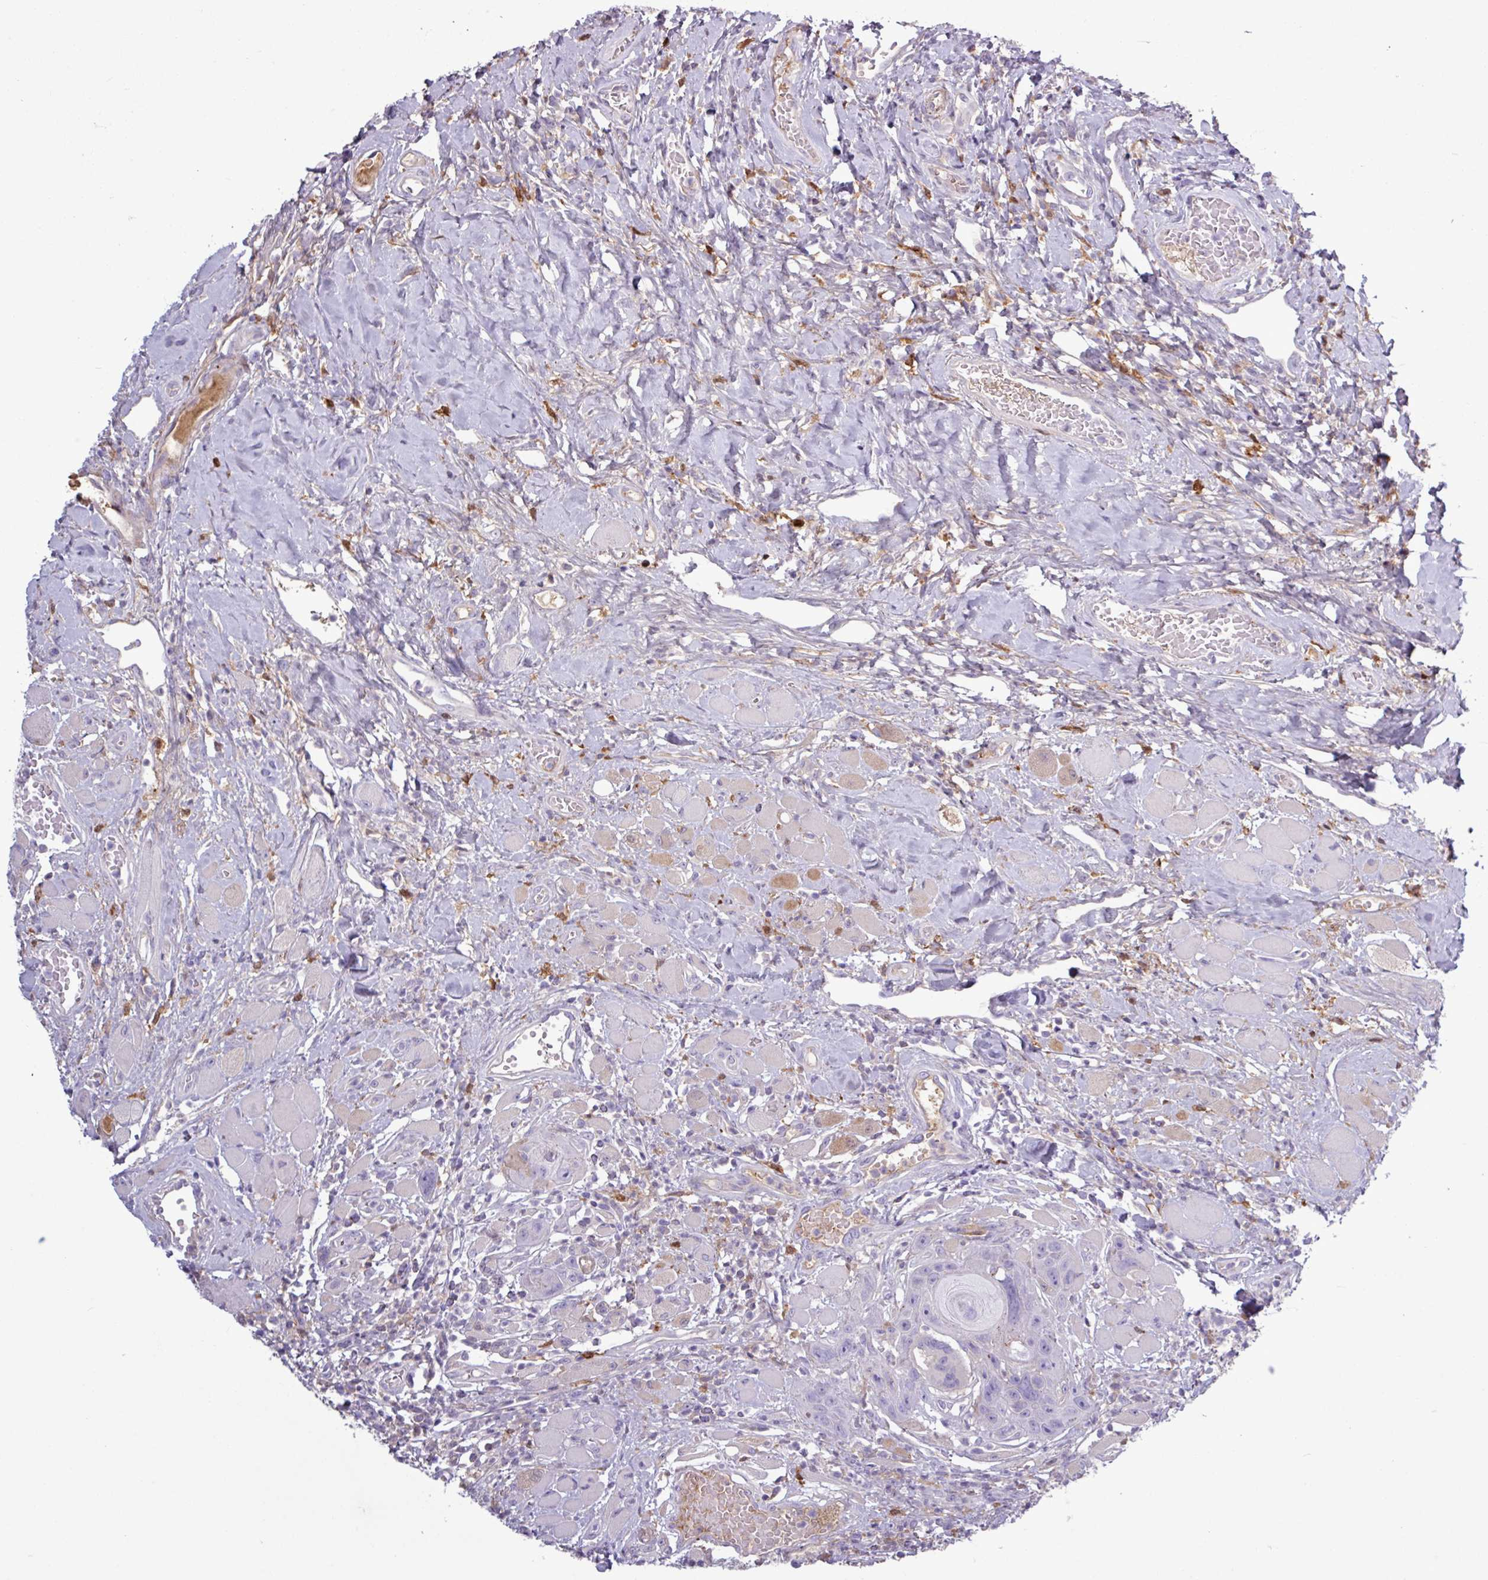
{"staining": {"intensity": "negative", "quantity": "none", "location": "none"}, "tissue": "head and neck cancer", "cell_type": "Tumor cells", "image_type": "cancer", "snomed": [{"axis": "morphology", "description": "Squamous cell carcinoma, NOS"}, {"axis": "topography", "description": "Head-Neck"}], "caption": "Squamous cell carcinoma (head and neck) was stained to show a protein in brown. There is no significant positivity in tumor cells.", "gene": "C4B", "patient": {"sex": "female", "age": 59}}